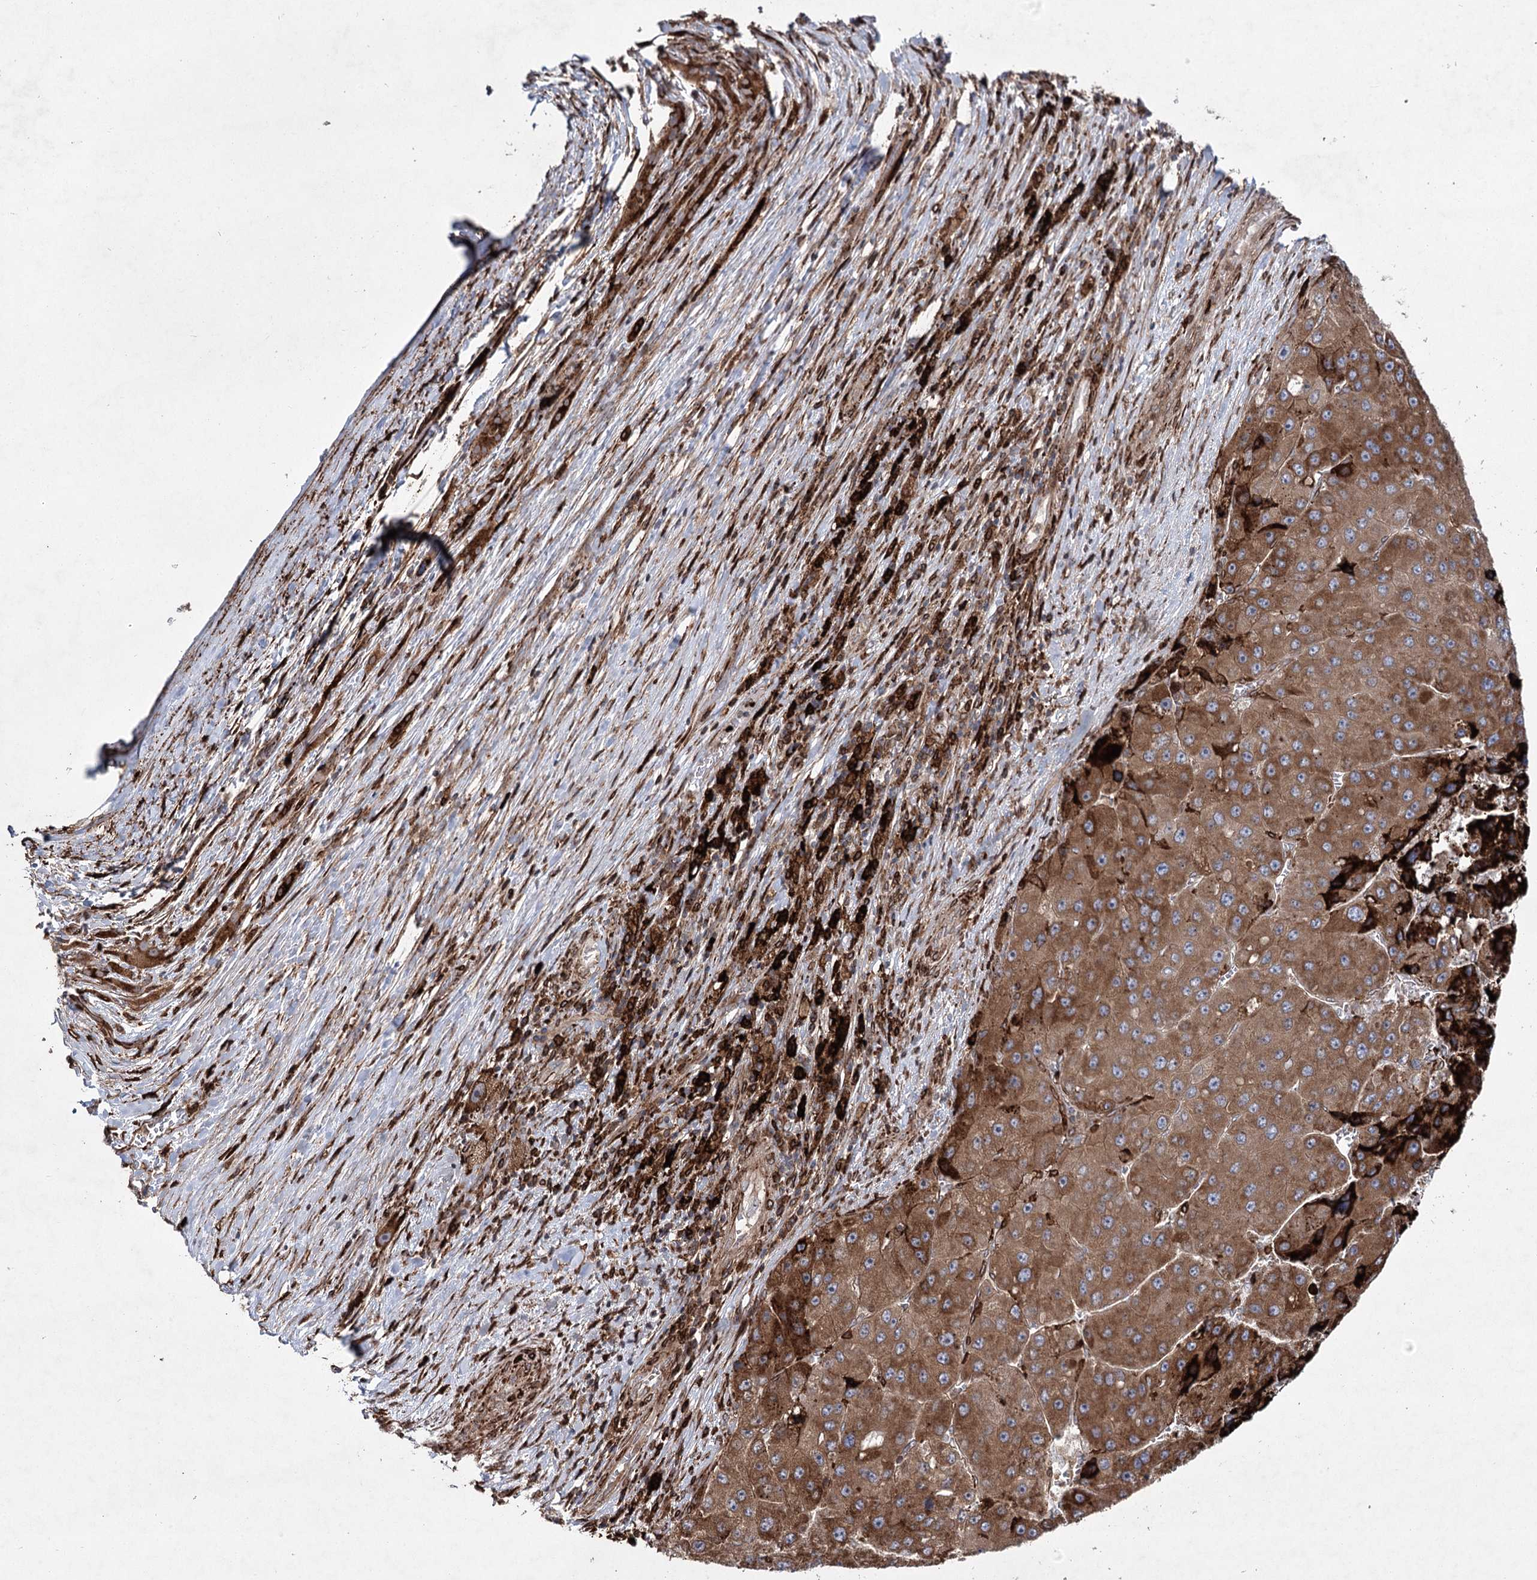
{"staining": {"intensity": "moderate", "quantity": ">75%", "location": "cytoplasmic/membranous"}, "tissue": "liver cancer", "cell_type": "Tumor cells", "image_type": "cancer", "snomed": [{"axis": "morphology", "description": "Carcinoma, Hepatocellular, NOS"}, {"axis": "topography", "description": "Liver"}], "caption": "Immunohistochemistry (DAB) staining of human liver hepatocellular carcinoma shows moderate cytoplasmic/membranous protein expression in about >75% of tumor cells.", "gene": "DCUN1D4", "patient": {"sex": "female", "age": 73}}